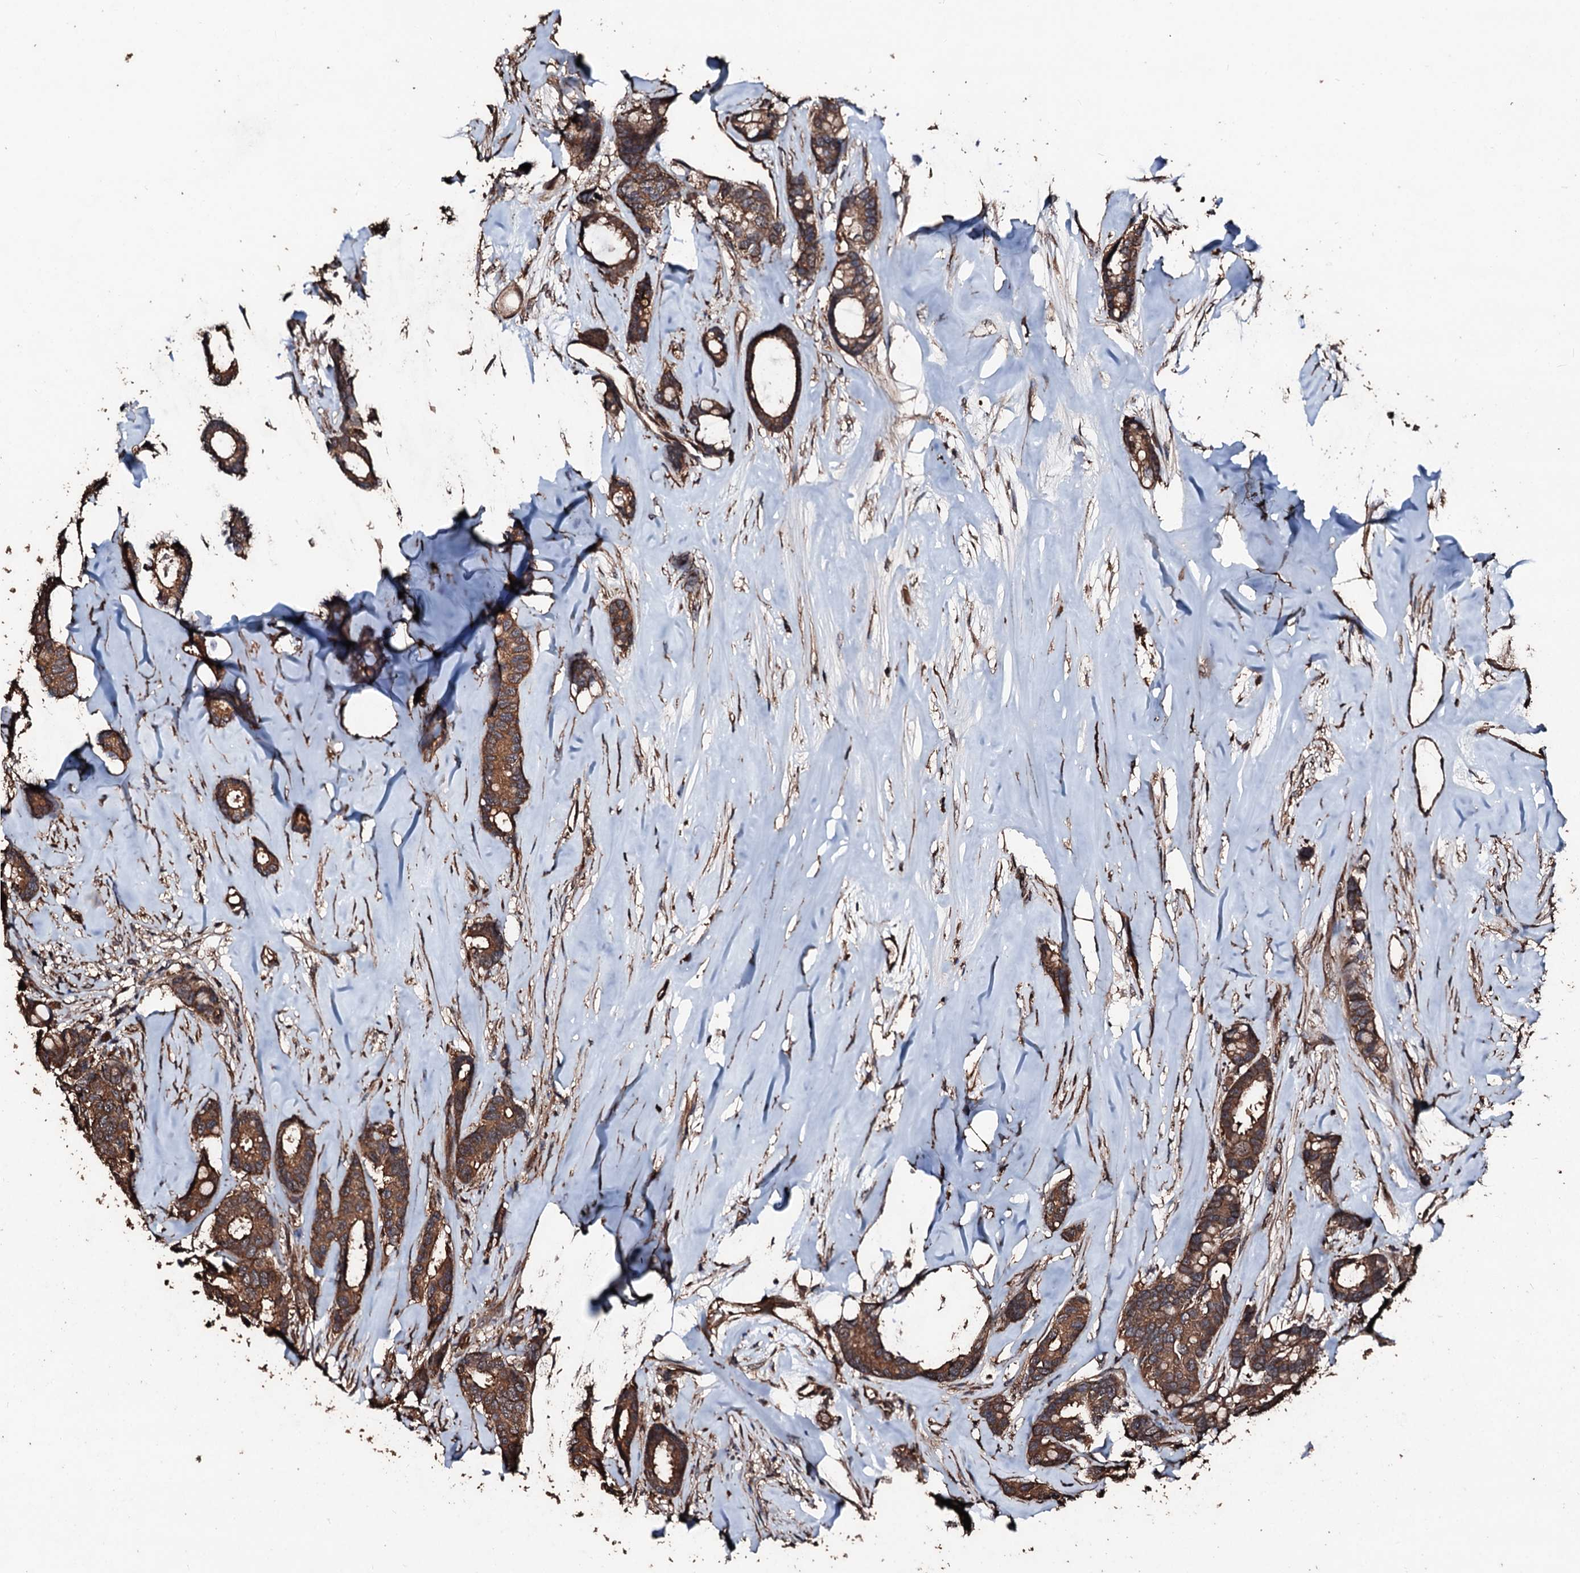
{"staining": {"intensity": "strong", "quantity": ">75%", "location": "cytoplasmic/membranous"}, "tissue": "breast cancer", "cell_type": "Tumor cells", "image_type": "cancer", "snomed": [{"axis": "morphology", "description": "Duct carcinoma"}, {"axis": "topography", "description": "Breast"}], "caption": "An immunohistochemistry (IHC) image of tumor tissue is shown. Protein staining in brown highlights strong cytoplasmic/membranous positivity in breast cancer within tumor cells.", "gene": "KIF18A", "patient": {"sex": "female", "age": 87}}